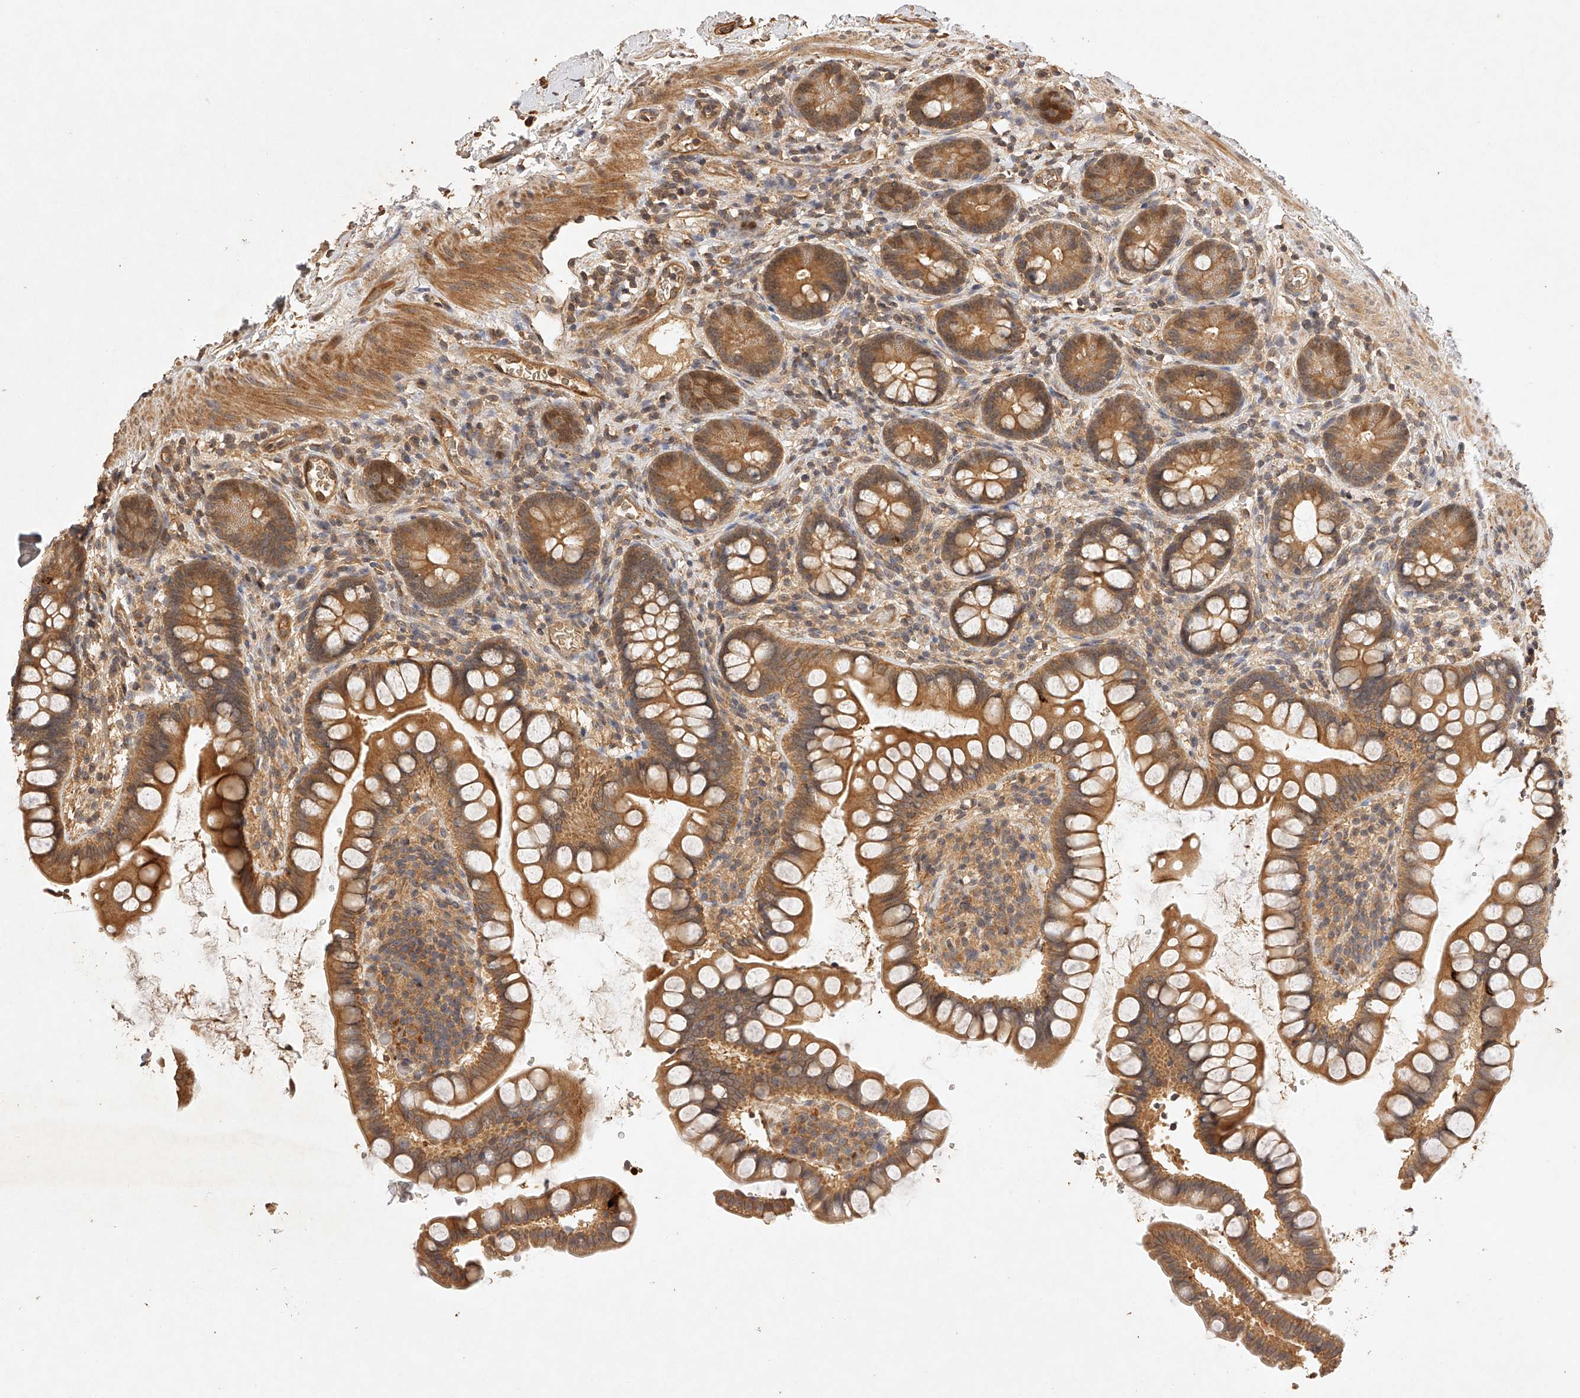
{"staining": {"intensity": "moderate", "quantity": ">75%", "location": "cytoplasmic/membranous"}, "tissue": "small intestine", "cell_type": "Glandular cells", "image_type": "normal", "snomed": [{"axis": "morphology", "description": "Normal tissue, NOS"}, {"axis": "topography", "description": "Smooth muscle"}, {"axis": "topography", "description": "Small intestine"}], "caption": "This photomicrograph displays immunohistochemistry staining of normal small intestine, with medium moderate cytoplasmic/membranous staining in approximately >75% of glandular cells.", "gene": "NSMAF", "patient": {"sex": "female", "age": 84}}